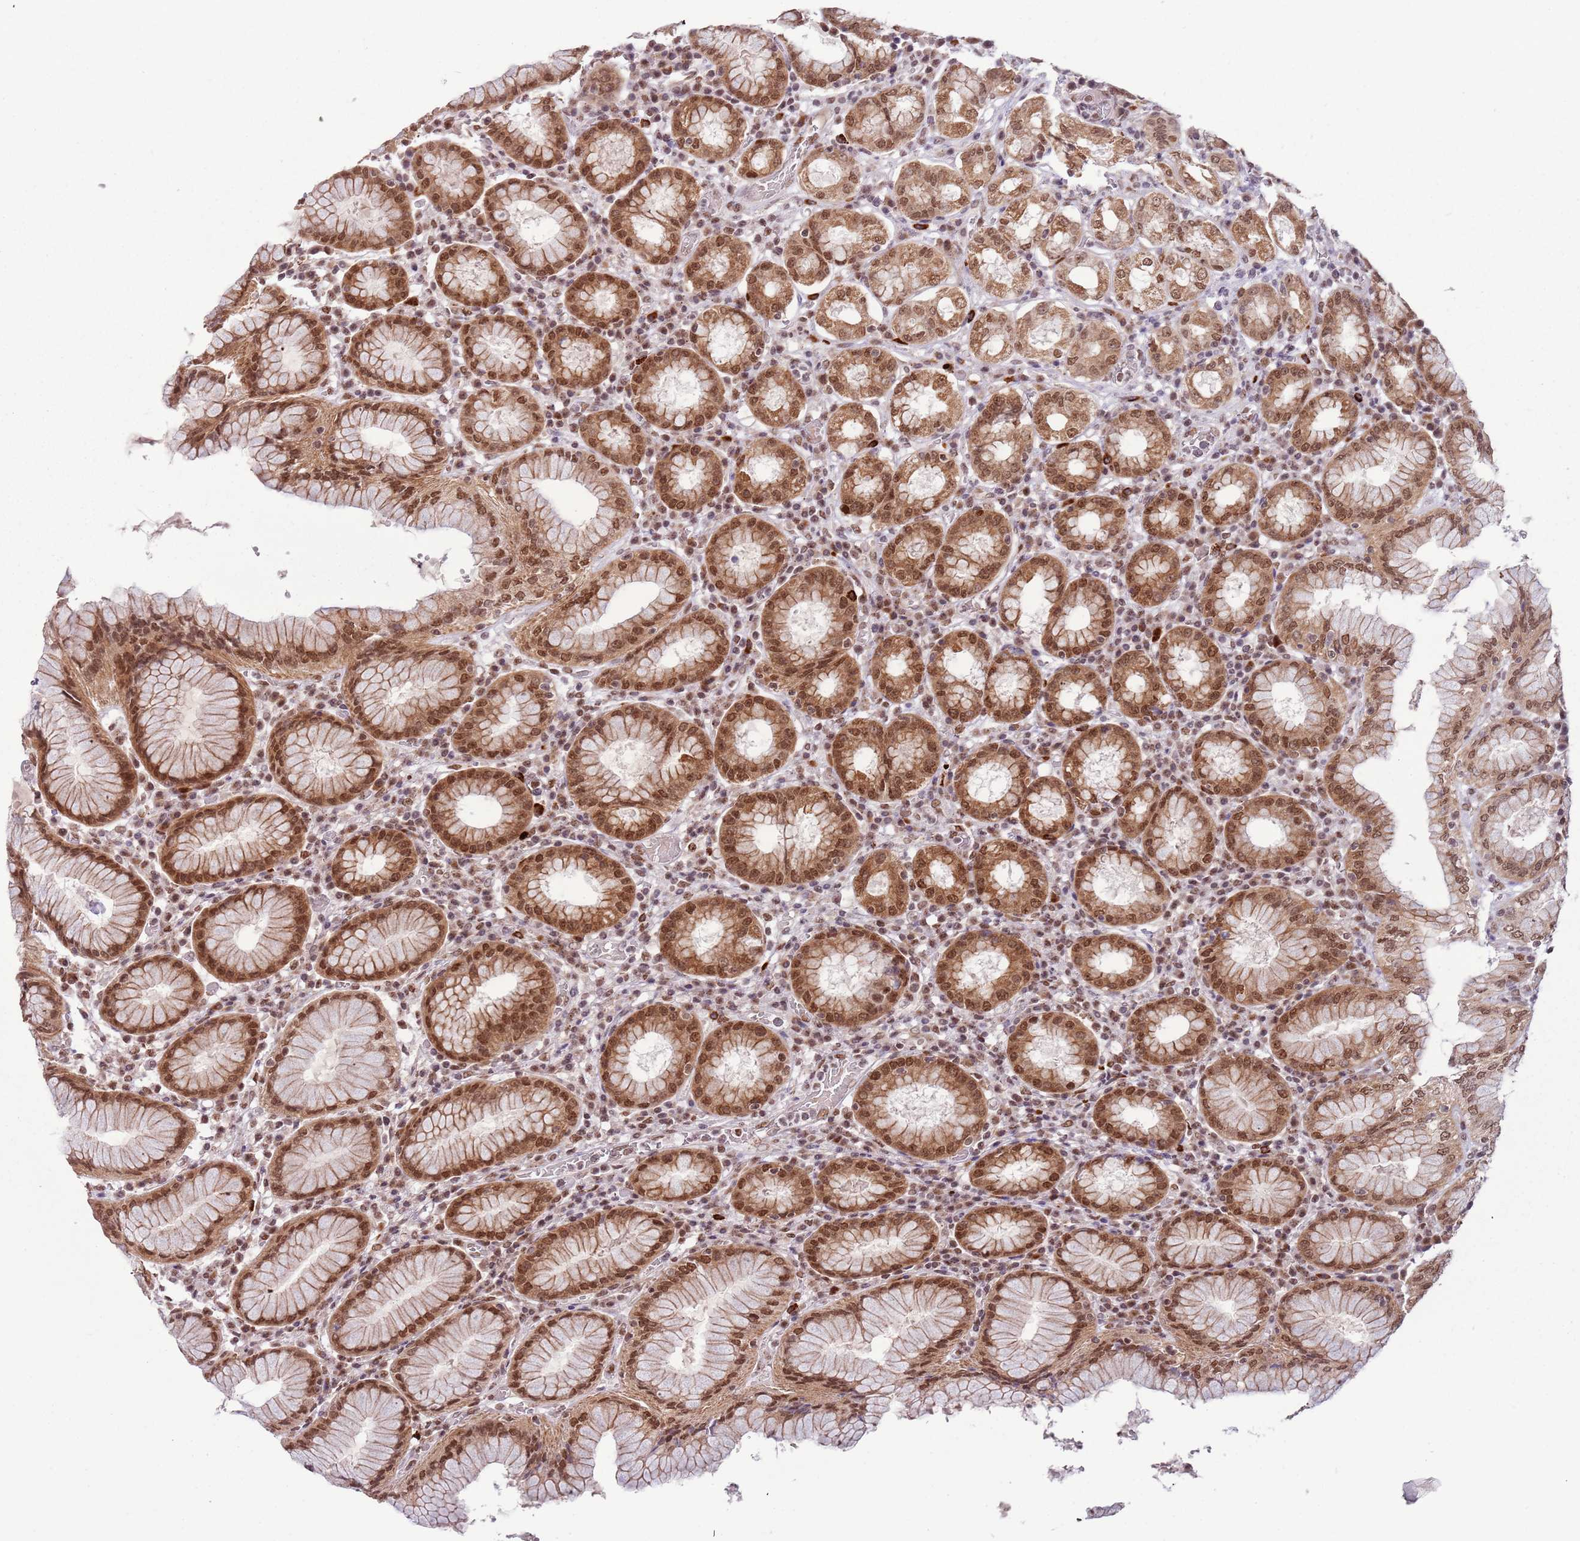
{"staining": {"intensity": "strong", "quantity": ">75%", "location": "cytoplasmic/membranous,nuclear"}, "tissue": "stomach", "cell_type": "Glandular cells", "image_type": "normal", "snomed": [{"axis": "morphology", "description": "Normal tissue, NOS"}, {"axis": "topography", "description": "Stomach"}, {"axis": "topography", "description": "Stomach, lower"}], "caption": "Glandular cells show high levels of strong cytoplasmic/membranous,nuclear expression in about >75% of cells in unremarkable human stomach. (brown staining indicates protein expression, while blue staining denotes nuclei).", "gene": "FAM120AOS", "patient": {"sex": "female", "age": 56}}